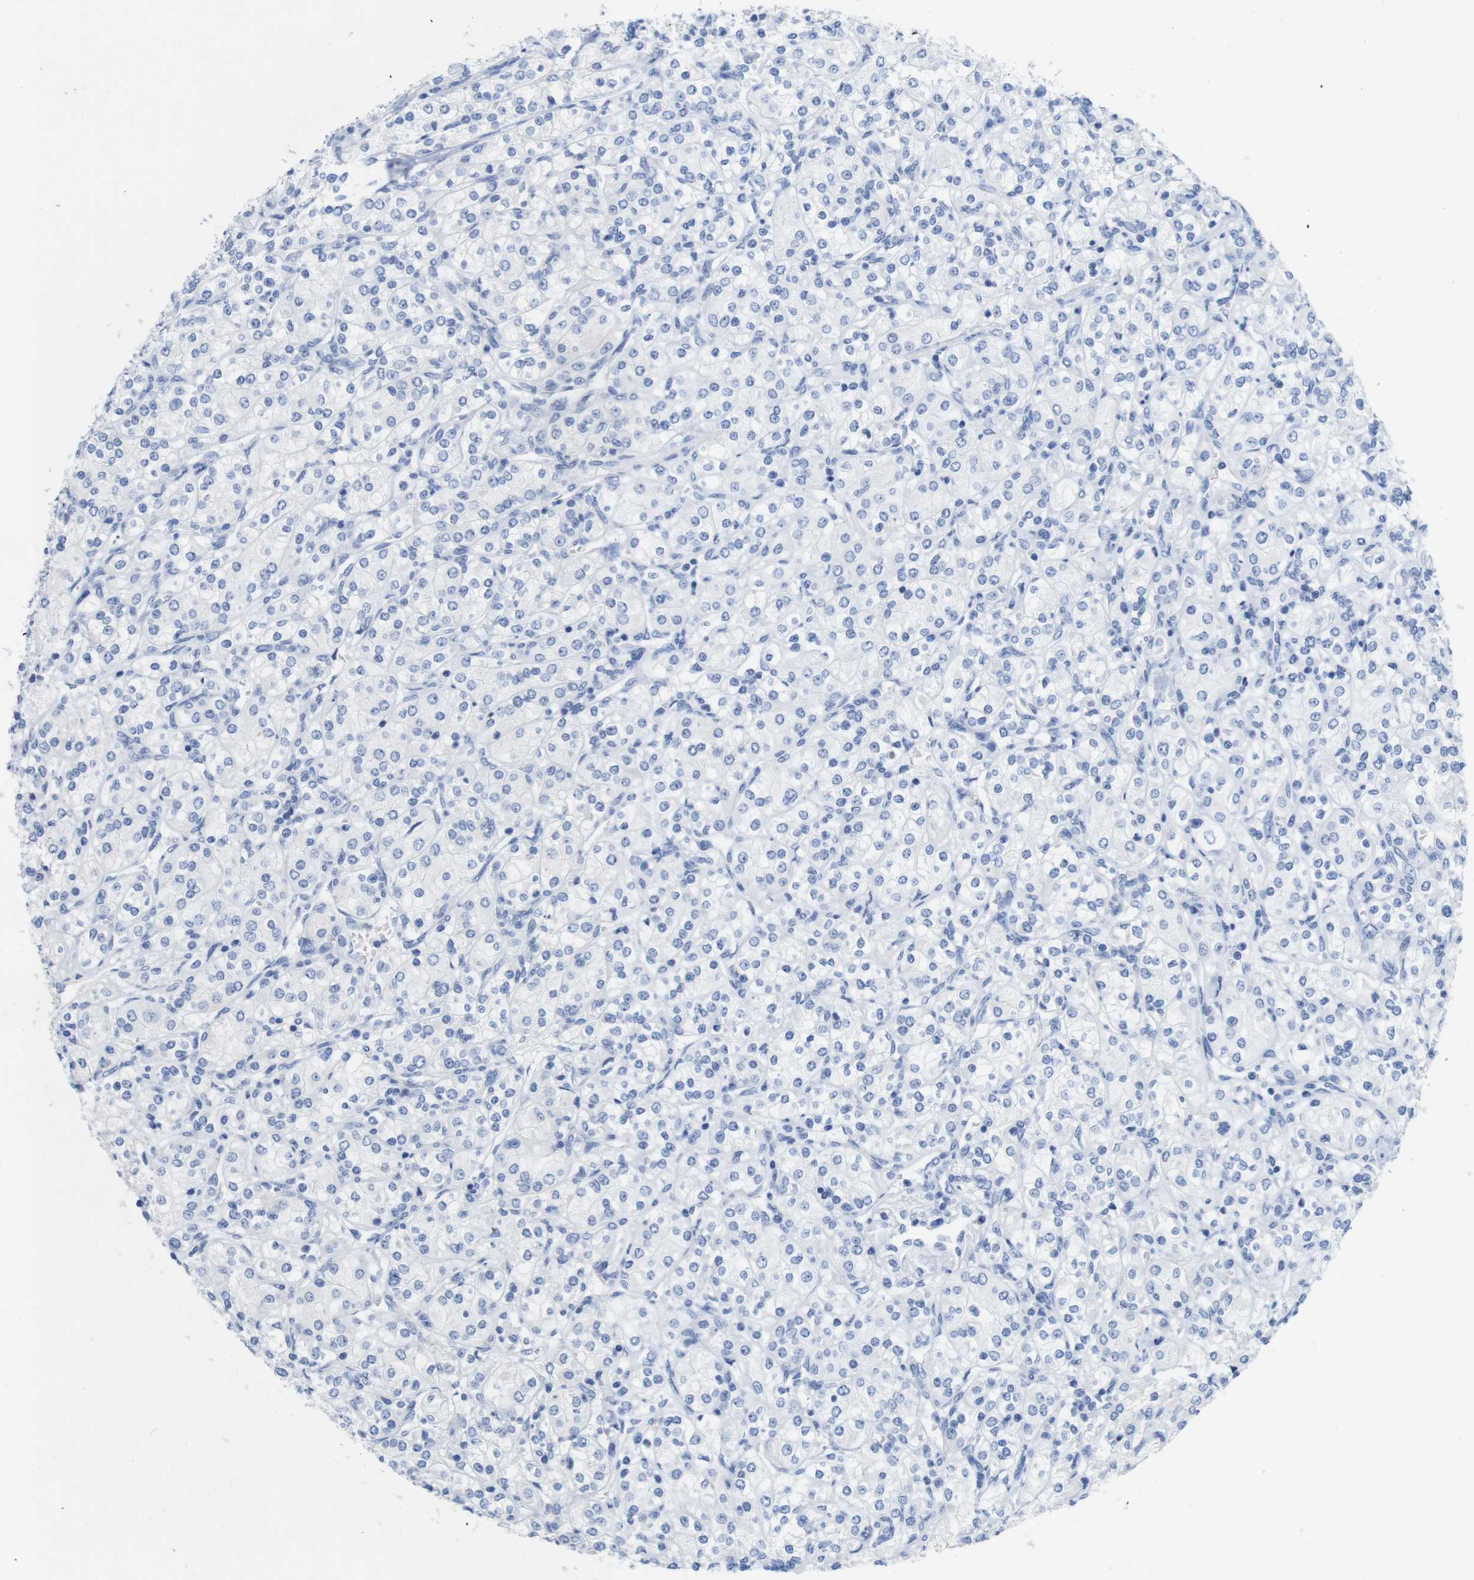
{"staining": {"intensity": "negative", "quantity": "none", "location": "none"}, "tissue": "renal cancer", "cell_type": "Tumor cells", "image_type": "cancer", "snomed": [{"axis": "morphology", "description": "Adenocarcinoma, NOS"}, {"axis": "topography", "description": "Kidney"}], "caption": "A photomicrograph of human renal adenocarcinoma is negative for staining in tumor cells.", "gene": "LAG3", "patient": {"sex": "male", "age": 77}}